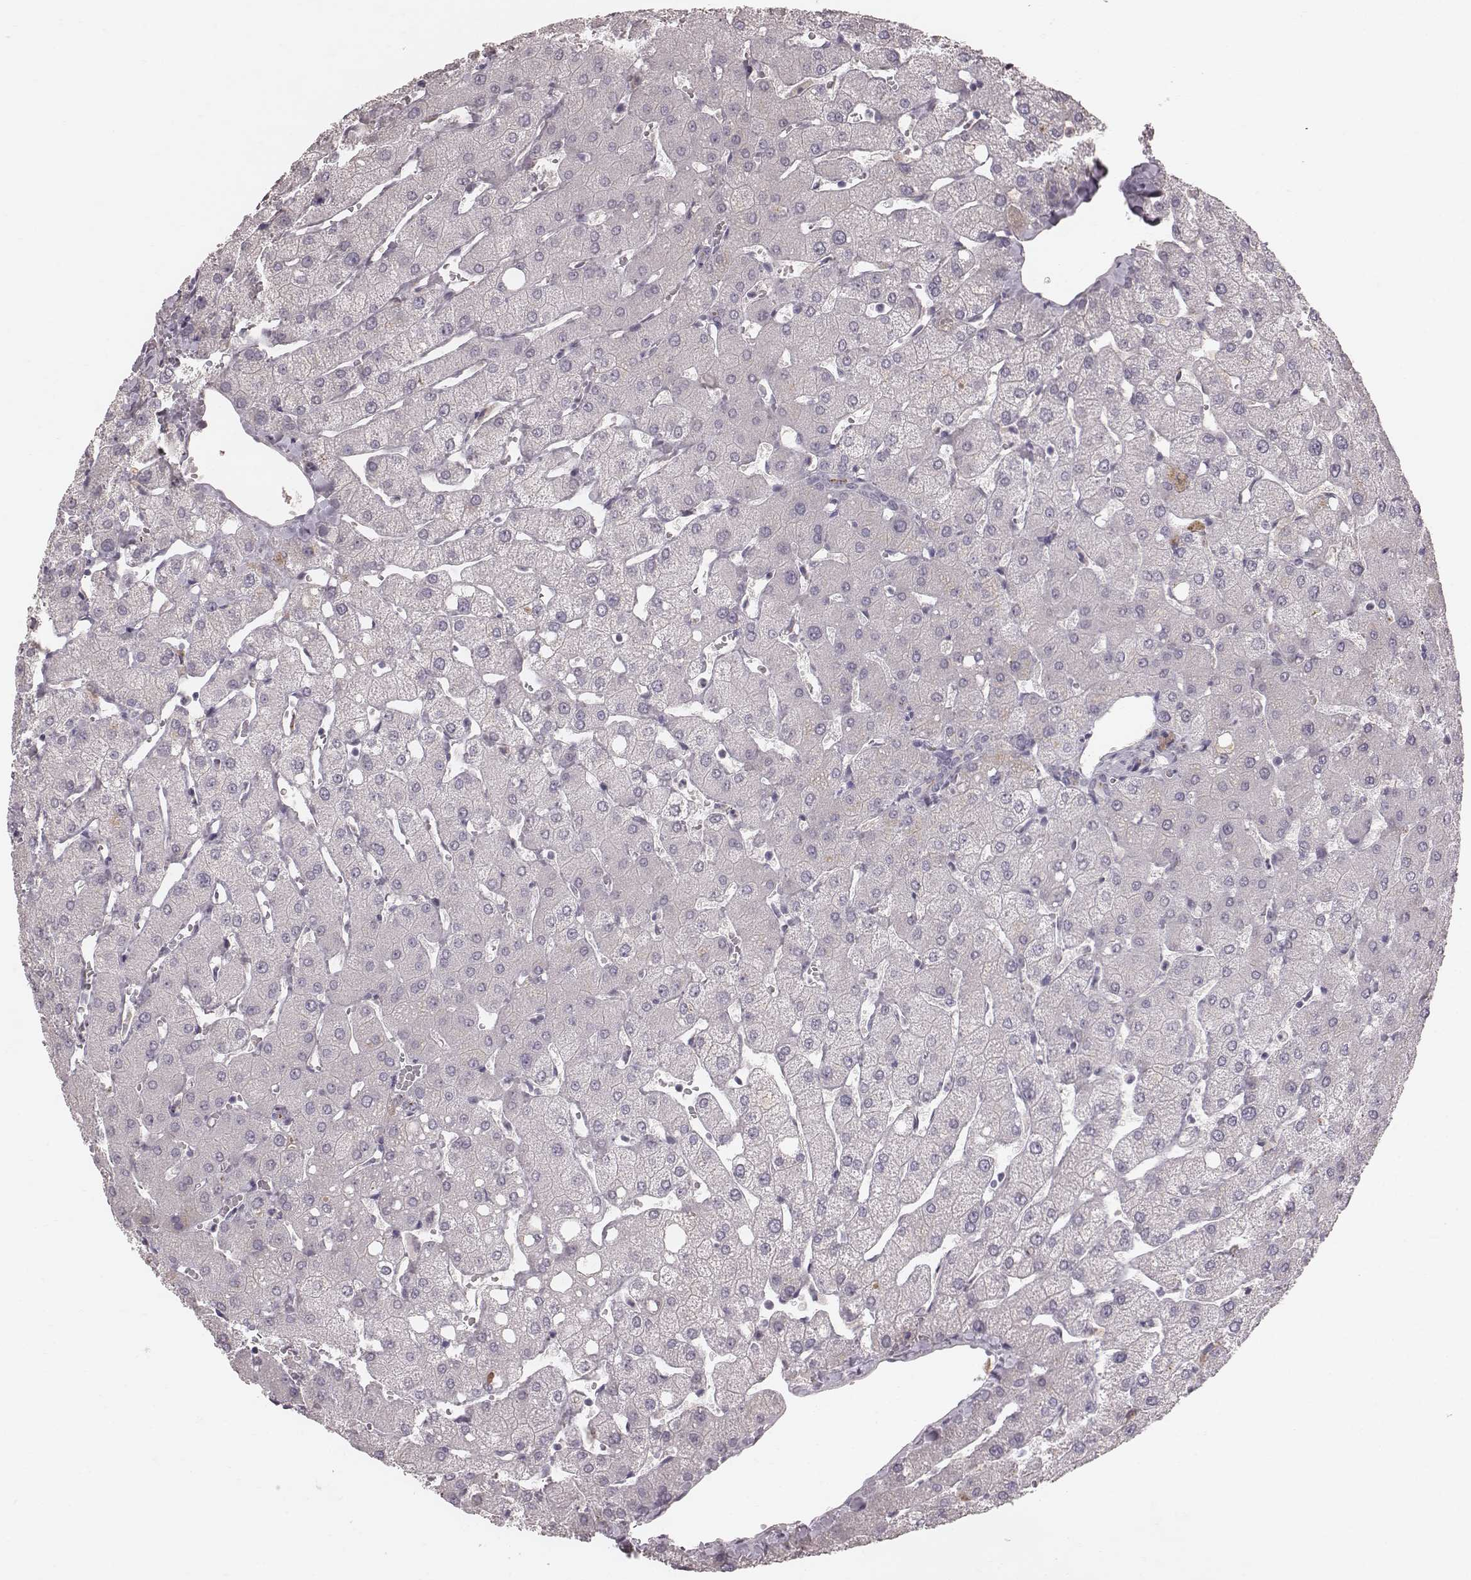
{"staining": {"intensity": "negative", "quantity": "none", "location": "none"}, "tissue": "liver", "cell_type": "Cholangiocytes", "image_type": "normal", "snomed": [{"axis": "morphology", "description": "Normal tissue, NOS"}, {"axis": "topography", "description": "Liver"}], "caption": "Liver was stained to show a protein in brown. There is no significant positivity in cholangiocytes. (DAB (3,3'-diaminobenzidine) IHC visualized using brightfield microscopy, high magnification).", "gene": "CFTR", "patient": {"sex": "female", "age": 54}}